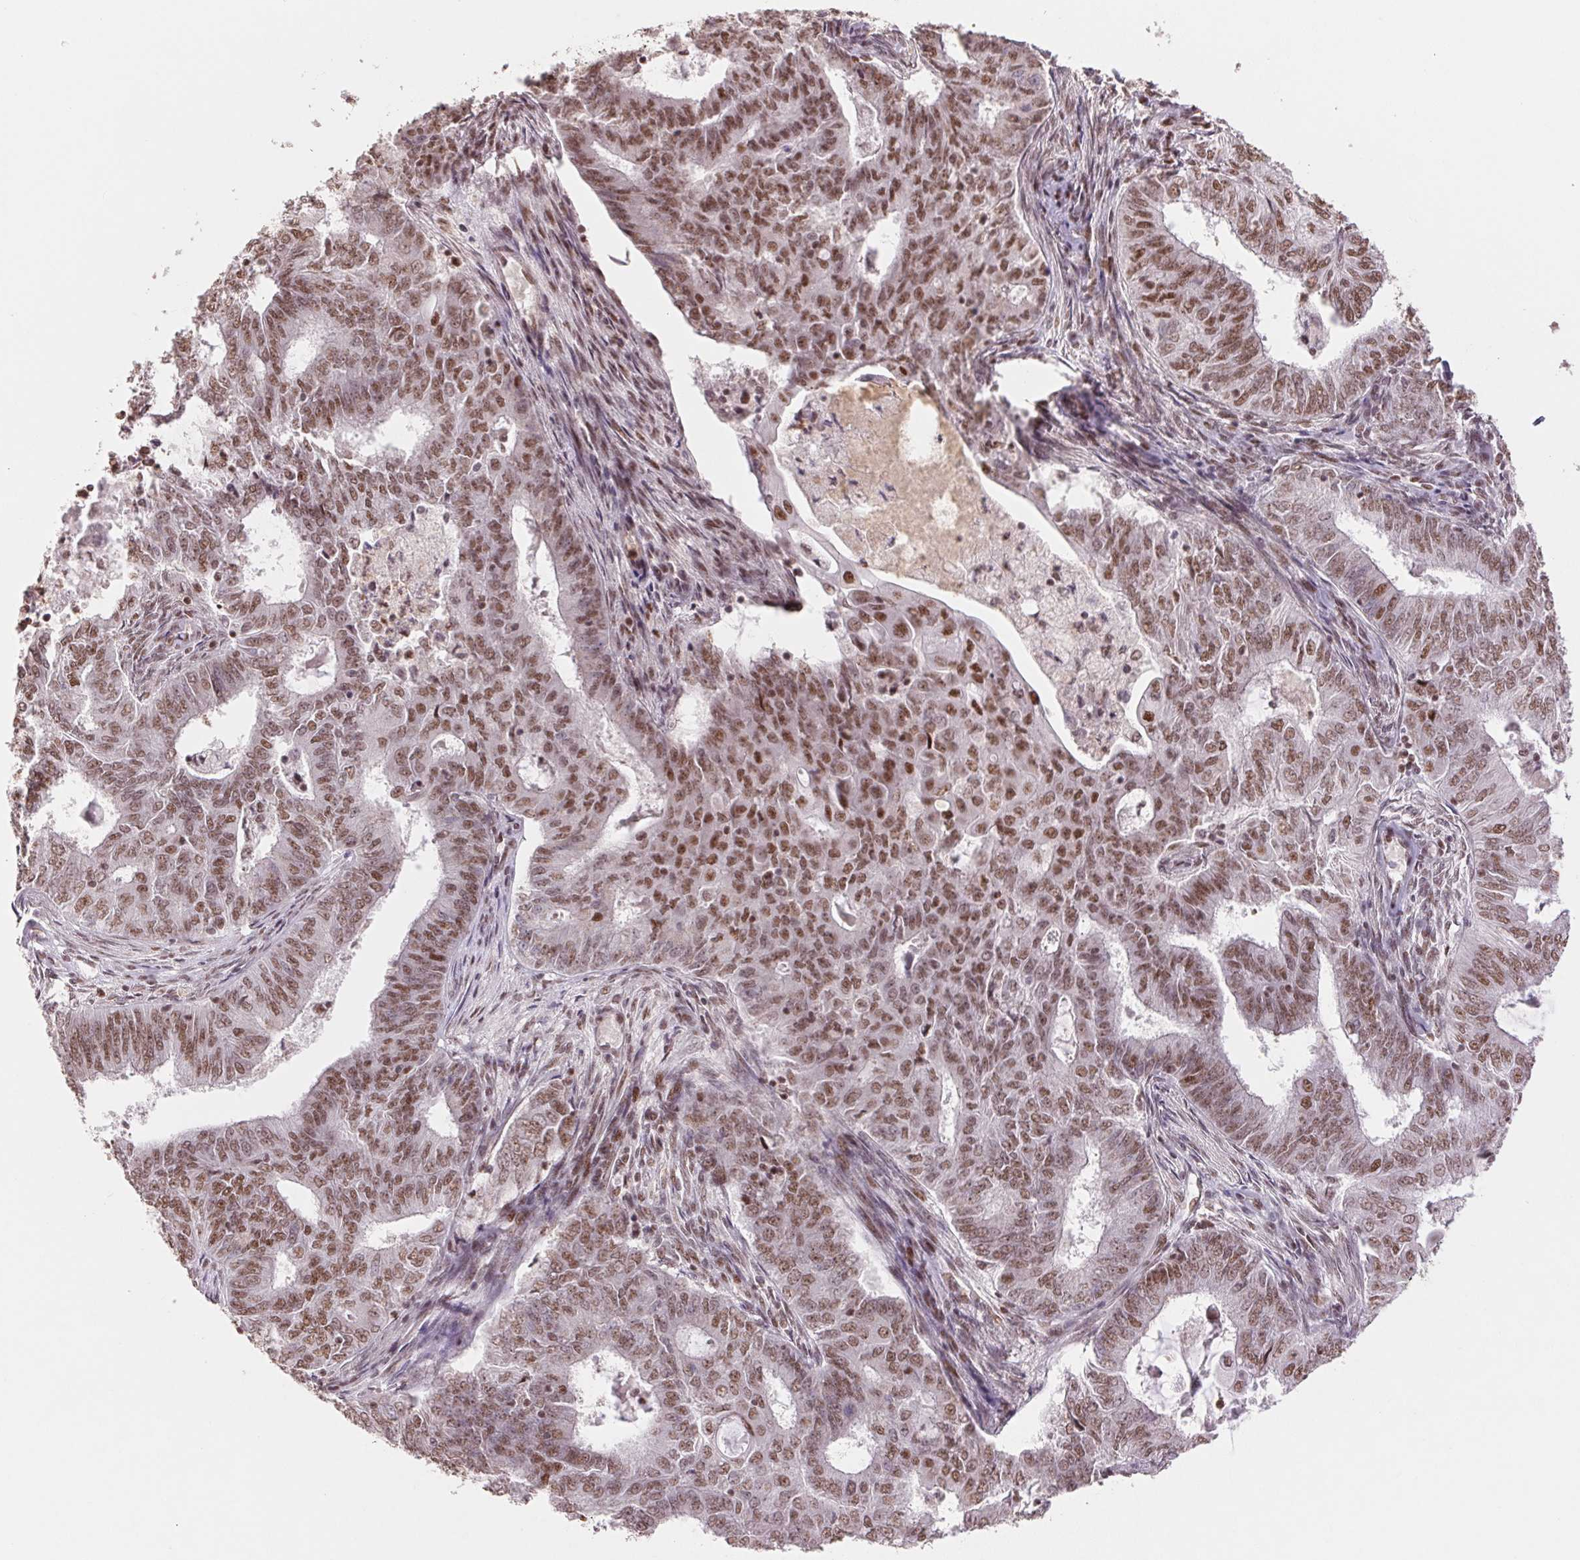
{"staining": {"intensity": "moderate", "quantity": ">75%", "location": "nuclear"}, "tissue": "endometrial cancer", "cell_type": "Tumor cells", "image_type": "cancer", "snomed": [{"axis": "morphology", "description": "Adenocarcinoma, NOS"}, {"axis": "topography", "description": "Endometrium"}], "caption": "IHC staining of endometrial cancer (adenocarcinoma), which exhibits medium levels of moderate nuclear expression in about >75% of tumor cells indicating moderate nuclear protein expression. The staining was performed using DAB (brown) for protein detection and nuclei were counterstained in hematoxylin (blue).", "gene": "SREK1", "patient": {"sex": "female", "age": 62}}